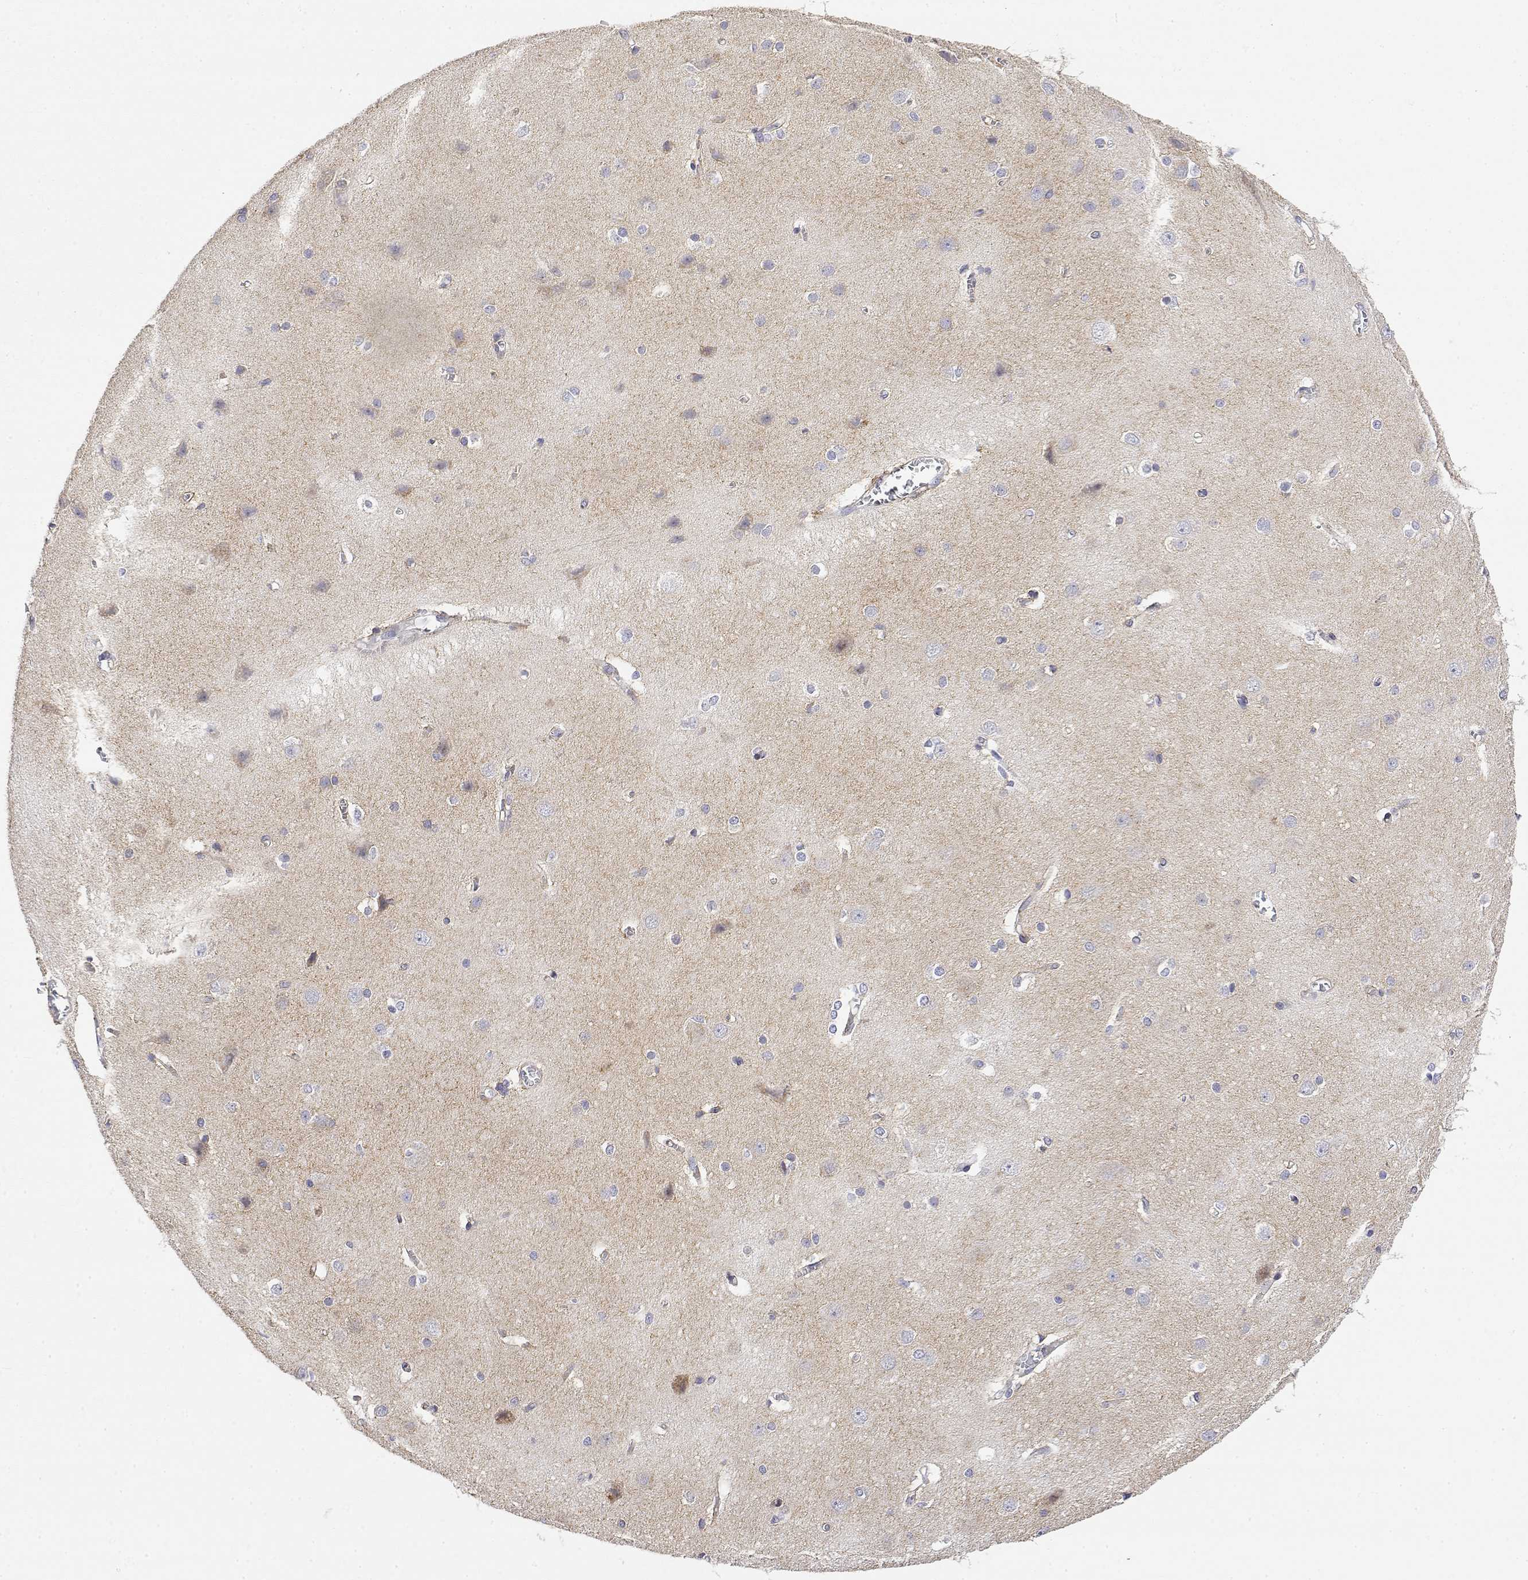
{"staining": {"intensity": "negative", "quantity": "none", "location": "none"}, "tissue": "cerebral cortex", "cell_type": "Endothelial cells", "image_type": "normal", "snomed": [{"axis": "morphology", "description": "Normal tissue, NOS"}, {"axis": "topography", "description": "Cerebral cortex"}], "caption": "Photomicrograph shows no significant protein staining in endothelial cells of unremarkable cerebral cortex. (DAB immunohistochemistry visualized using brightfield microscopy, high magnification).", "gene": "GADD45GIP1", "patient": {"sex": "male", "age": 37}}